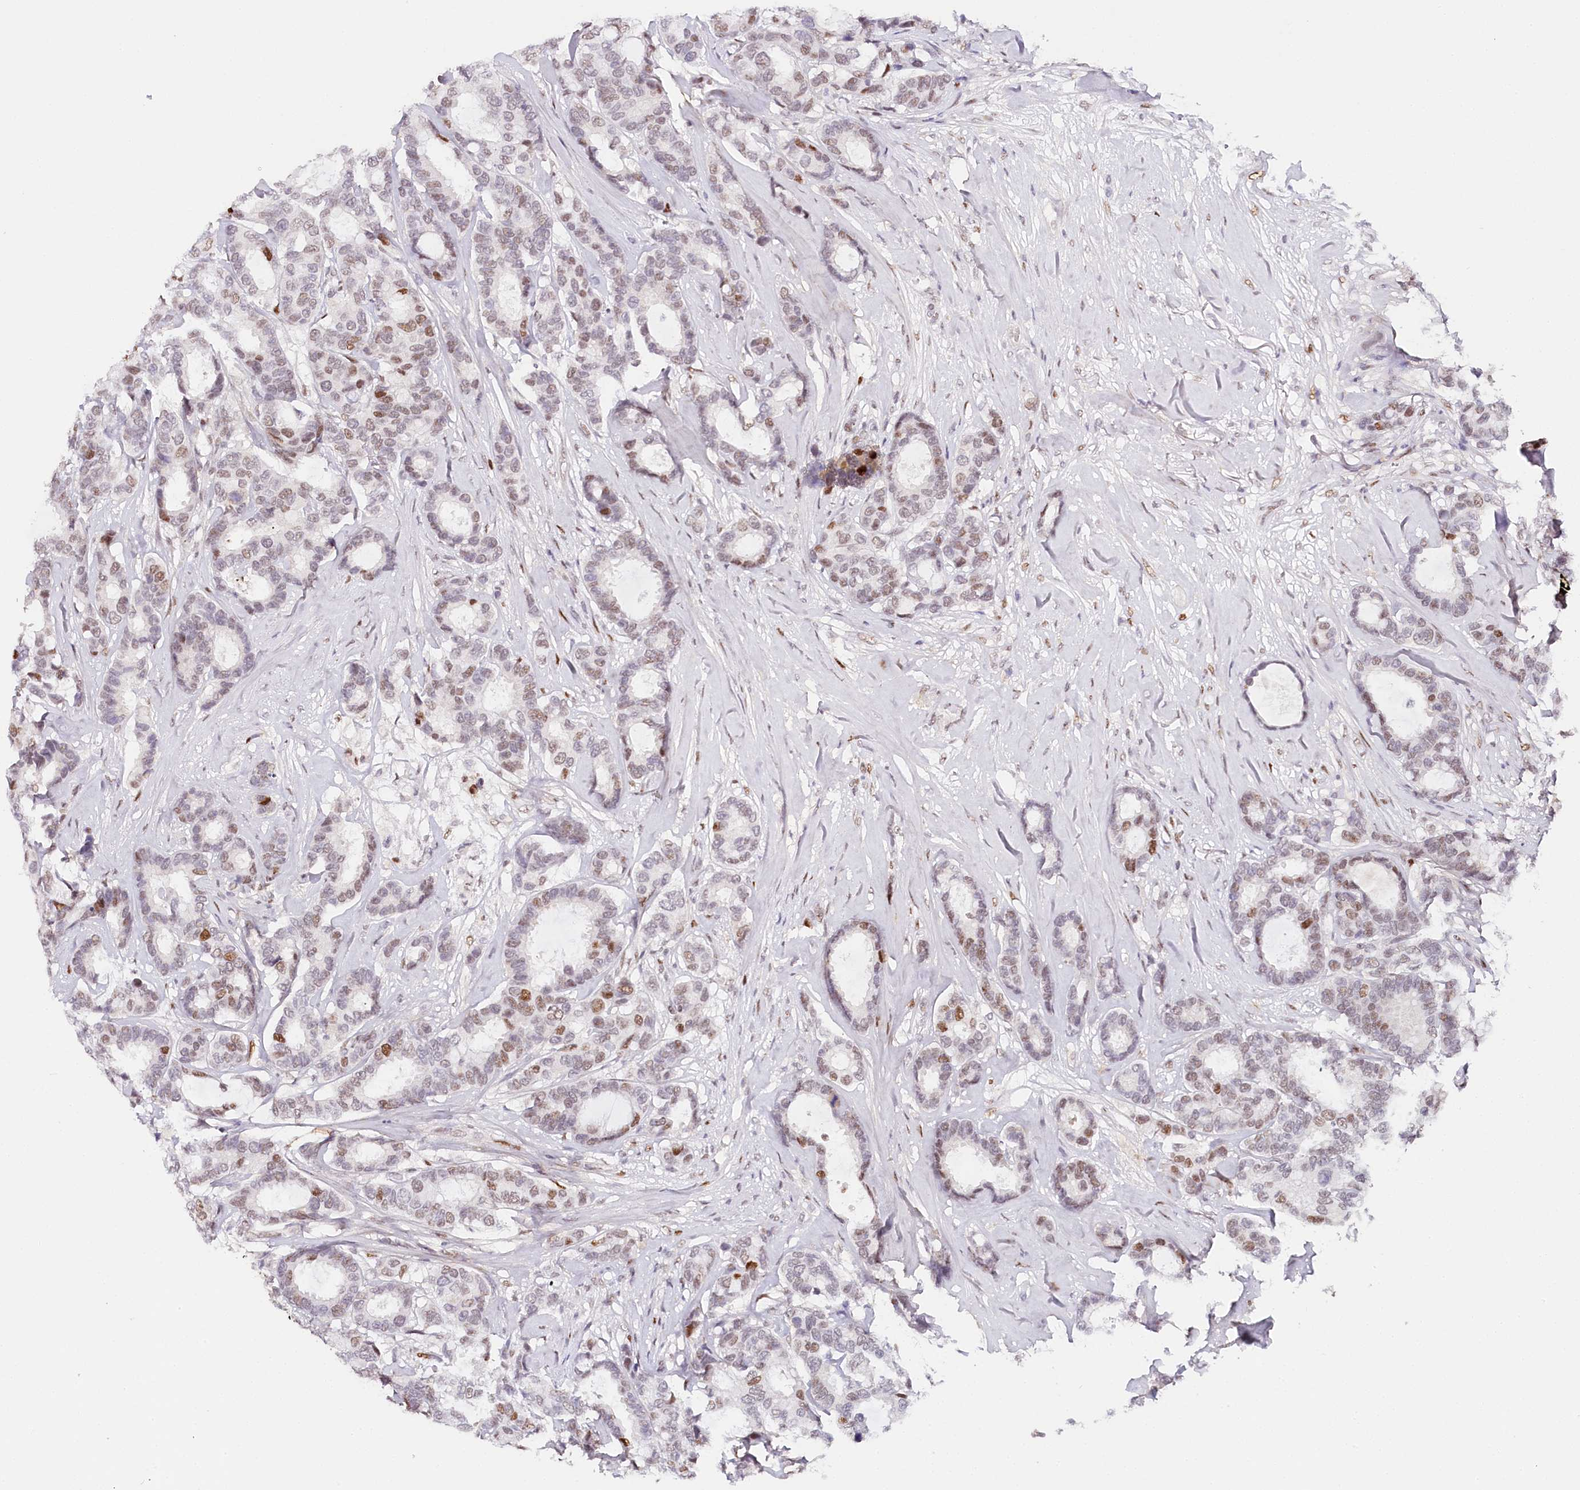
{"staining": {"intensity": "moderate", "quantity": "25%-75%", "location": "nuclear"}, "tissue": "breast cancer", "cell_type": "Tumor cells", "image_type": "cancer", "snomed": [{"axis": "morphology", "description": "Duct carcinoma"}, {"axis": "topography", "description": "Breast"}], "caption": "Infiltrating ductal carcinoma (breast) tissue displays moderate nuclear positivity in approximately 25%-75% of tumor cells", "gene": "TP53", "patient": {"sex": "female", "age": 87}}